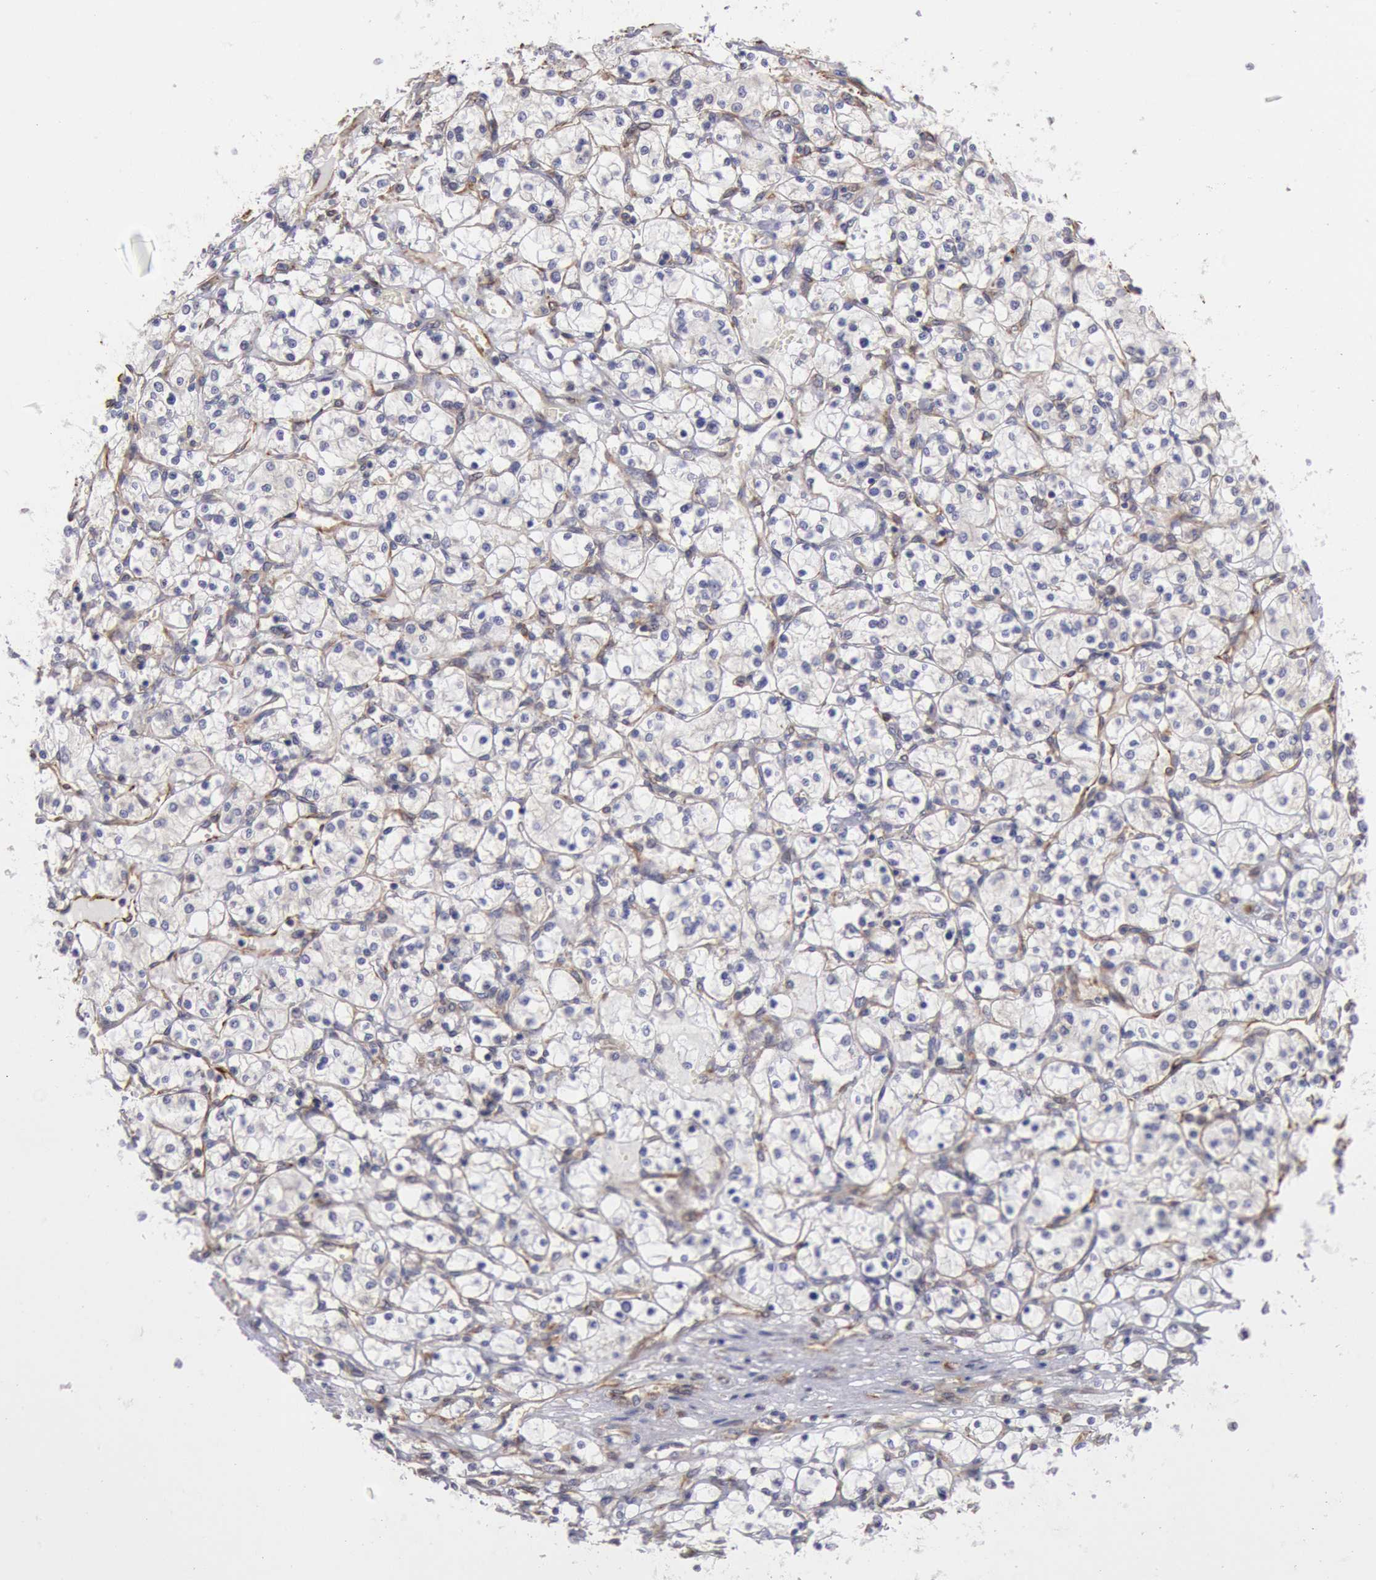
{"staining": {"intensity": "negative", "quantity": "none", "location": "none"}, "tissue": "renal cancer", "cell_type": "Tumor cells", "image_type": "cancer", "snomed": [{"axis": "morphology", "description": "Adenocarcinoma, NOS"}, {"axis": "topography", "description": "Kidney"}], "caption": "IHC micrograph of renal adenocarcinoma stained for a protein (brown), which exhibits no positivity in tumor cells. The staining was performed using DAB (3,3'-diaminobenzidine) to visualize the protein expression in brown, while the nuclei were stained in blue with hematoxylin (Magnification: 20x).", "gene": "RNF139", "patient": {"sex": "male", "age": 61}}